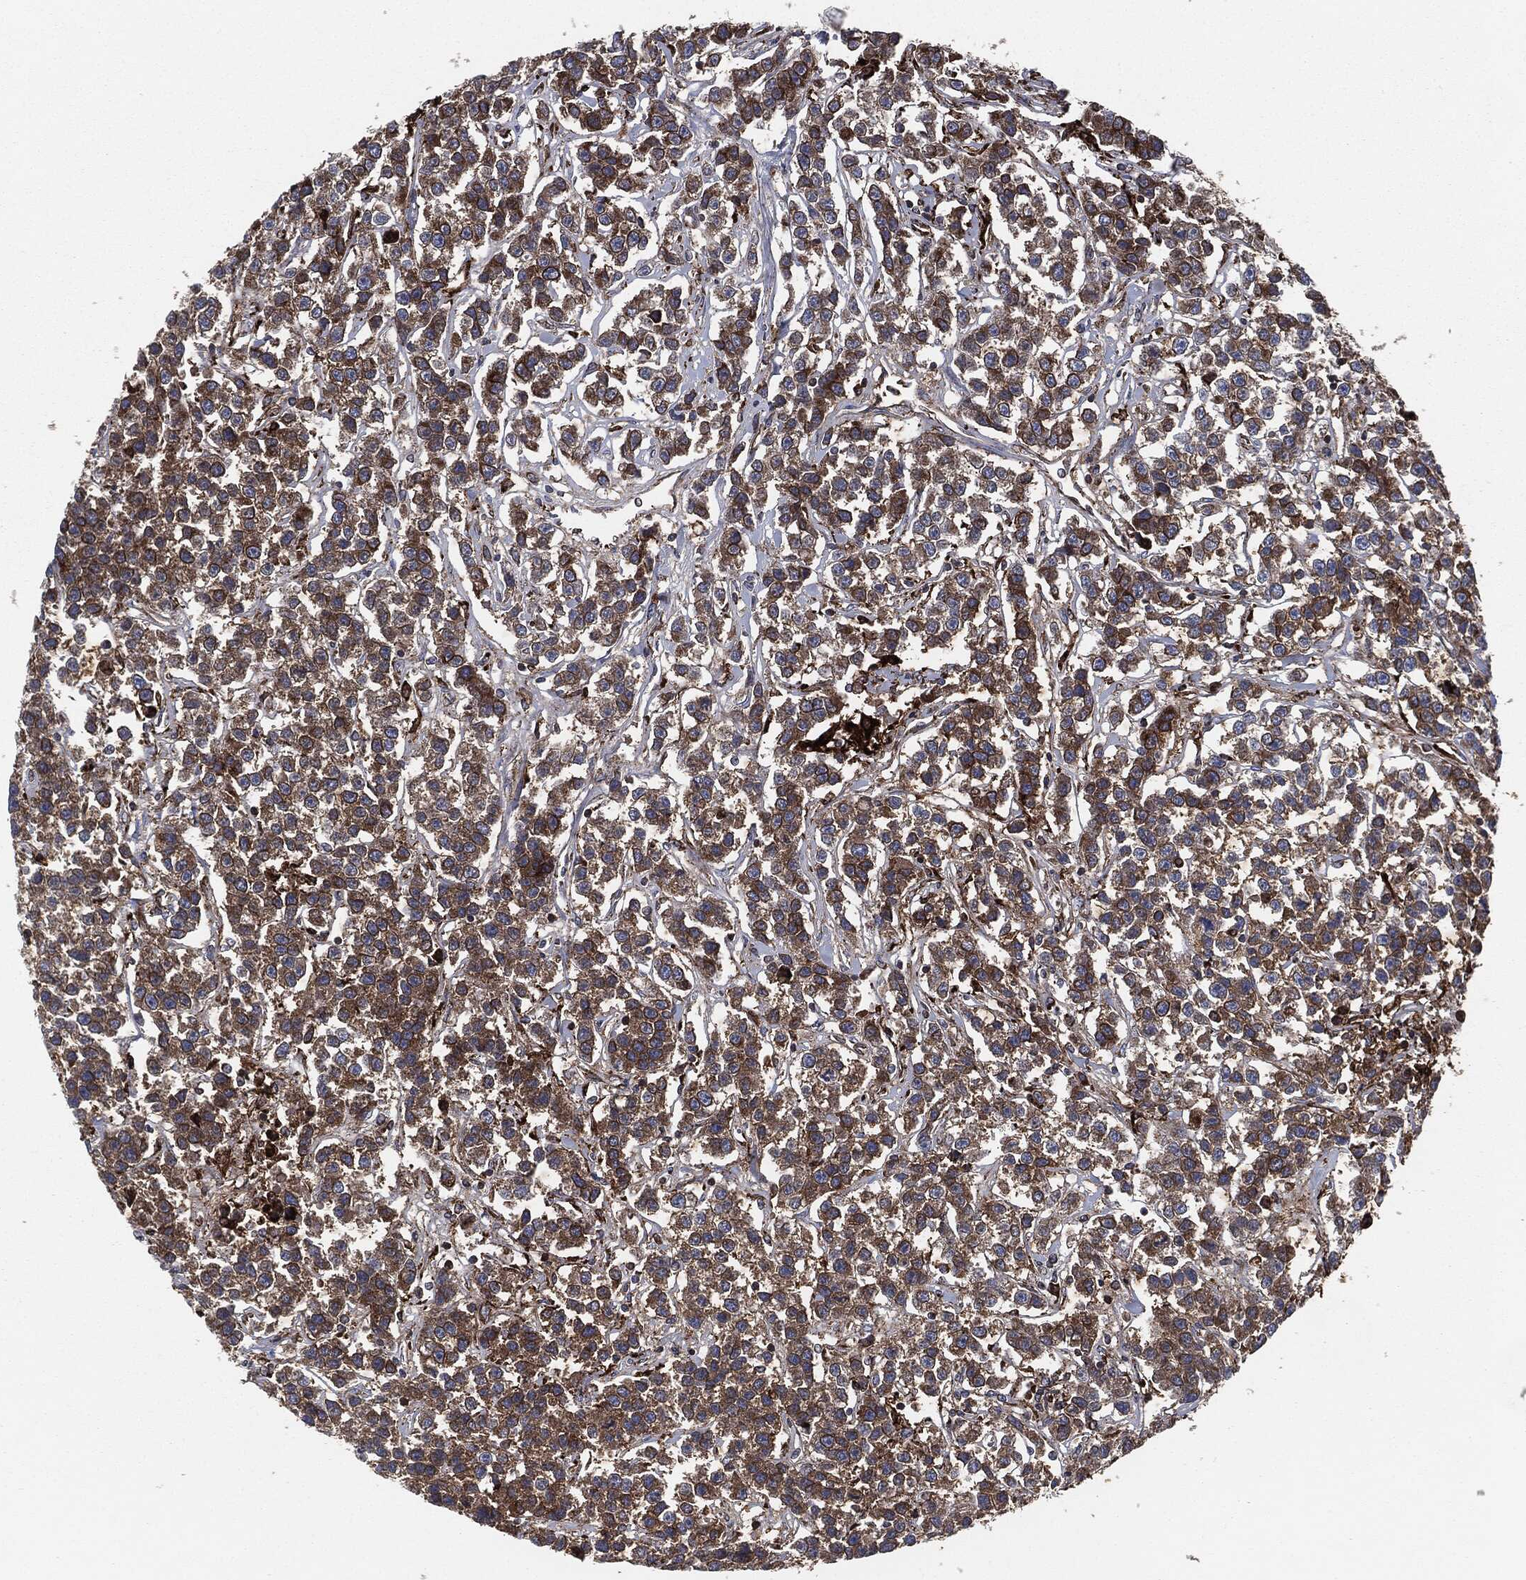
{"staining": {"intensity": "moderate", "quantity": ">75%", "location": "cytoplasmic/membranous"}, "tissue": "testis cancer", "cell_type": "Tumor cells", "image_type": "cancer", "snomed": [{"axis": "morphology", "description": "Seminoma, NOS"}, {"axis": "topography", "description": "Testis"}], "caption": "Immunohistochemistry of testis cancer shows medium levels of moderate cytoplasmic/membranous staining in approximately >75% of tumor cells.", "gene": "CALR", "patient": {"sex": "male", "age": 59}}